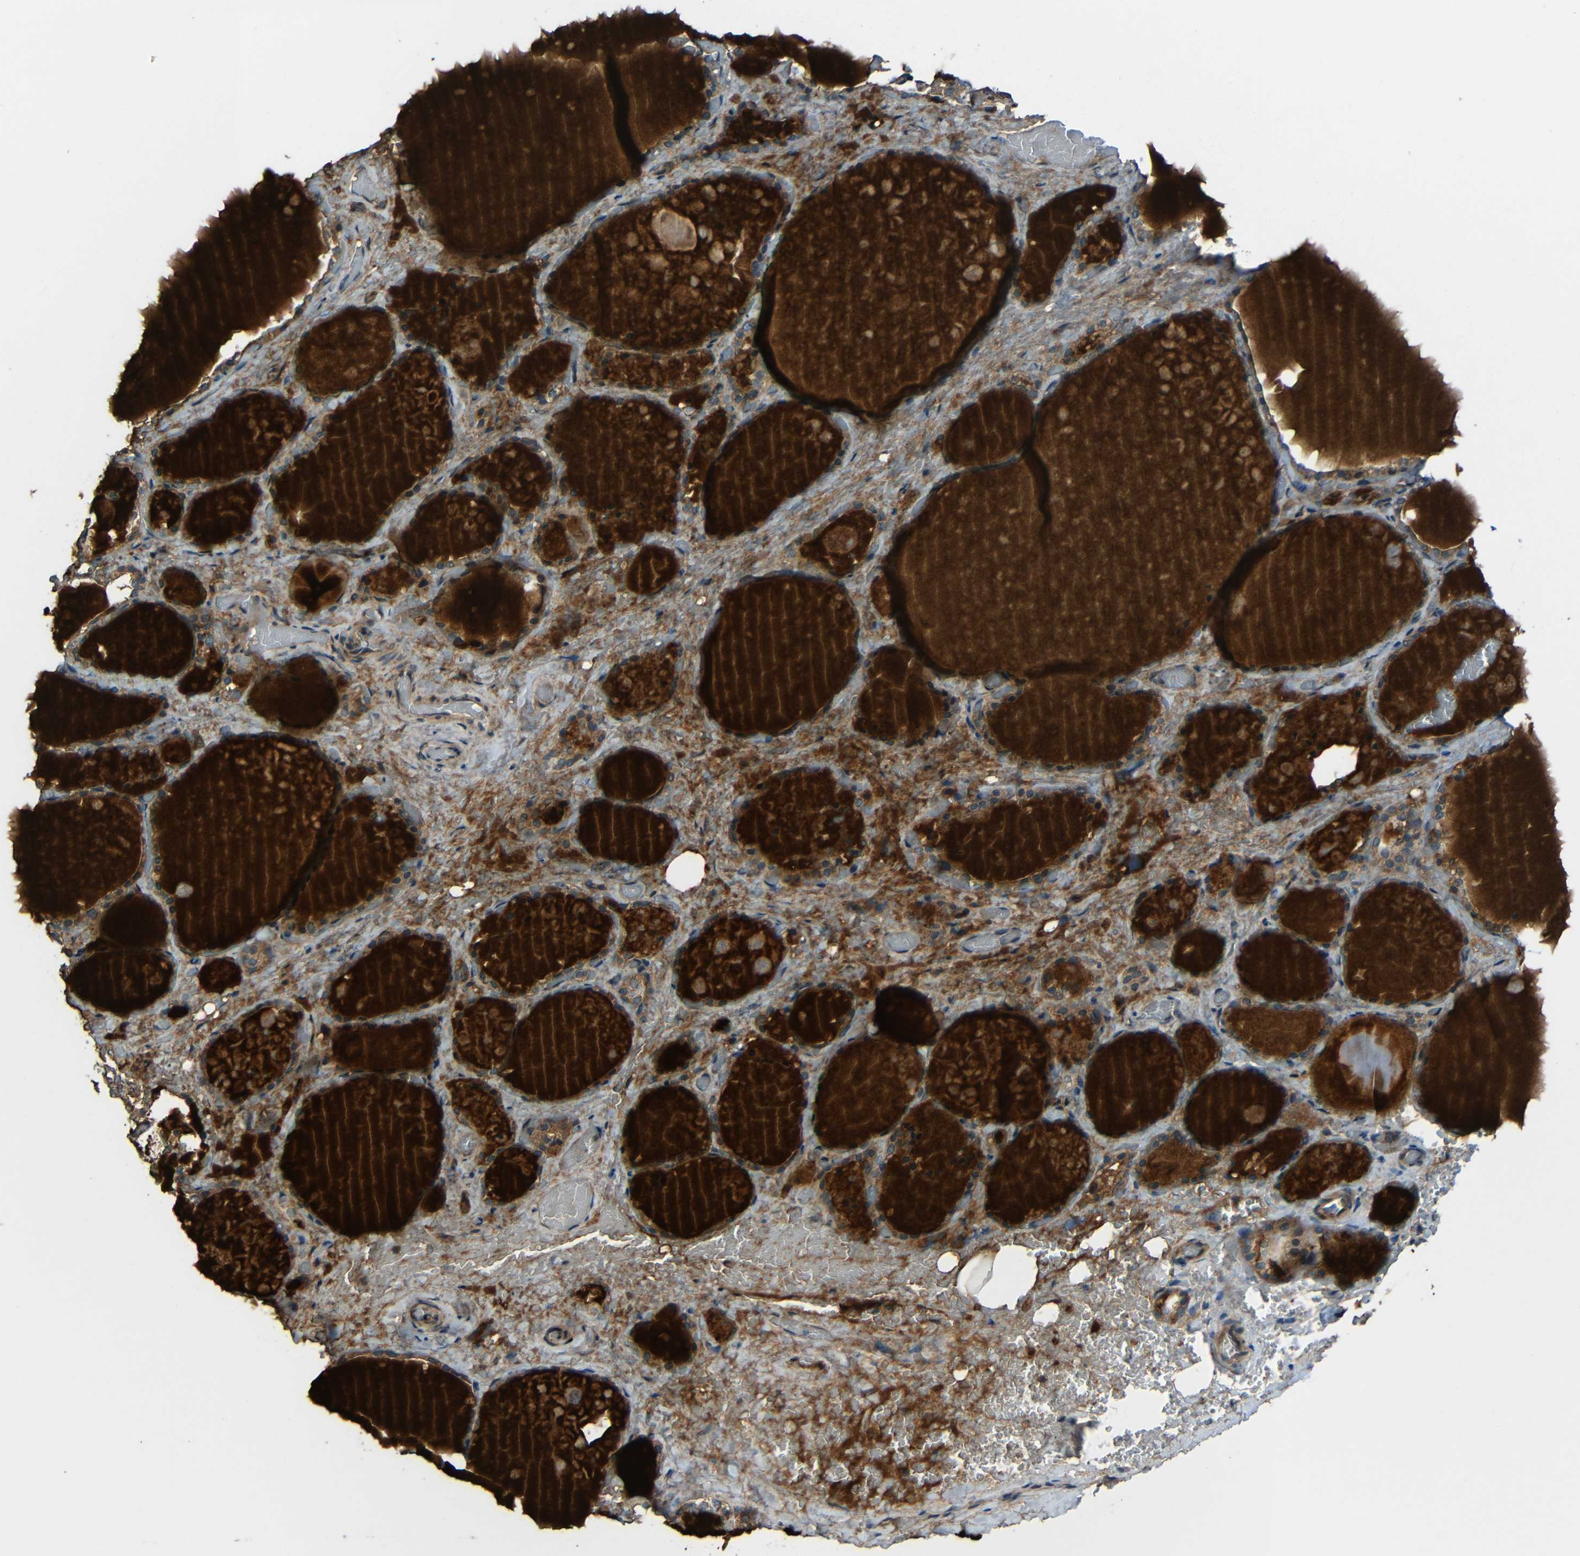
{"staining": {"intensity": "strong", "quantity": ">75%", "location": "cytoplasmic/membranous"}, "tissue": "thyroid gland", "cell_type": "Glandular cells", "image_type": "normal", "snomed": [{"axis": "morphology", "description": "Normal tissue, NOS"}, {"axis": "topography", "description": "Thyroid gland"}], "caption": "Protein expression analysis of benign human thyroid gland reveals strong cytoplasmic/membranous expression in about >75% of glandular cells. (Stains: DAB (3,3'-diaminobenzidine) in brown, nuclei in blue, Microscopy: brightfield microscopy at high magnification).", "gene": "ACACA", "patient": {"sex": "male", "age": 61}}